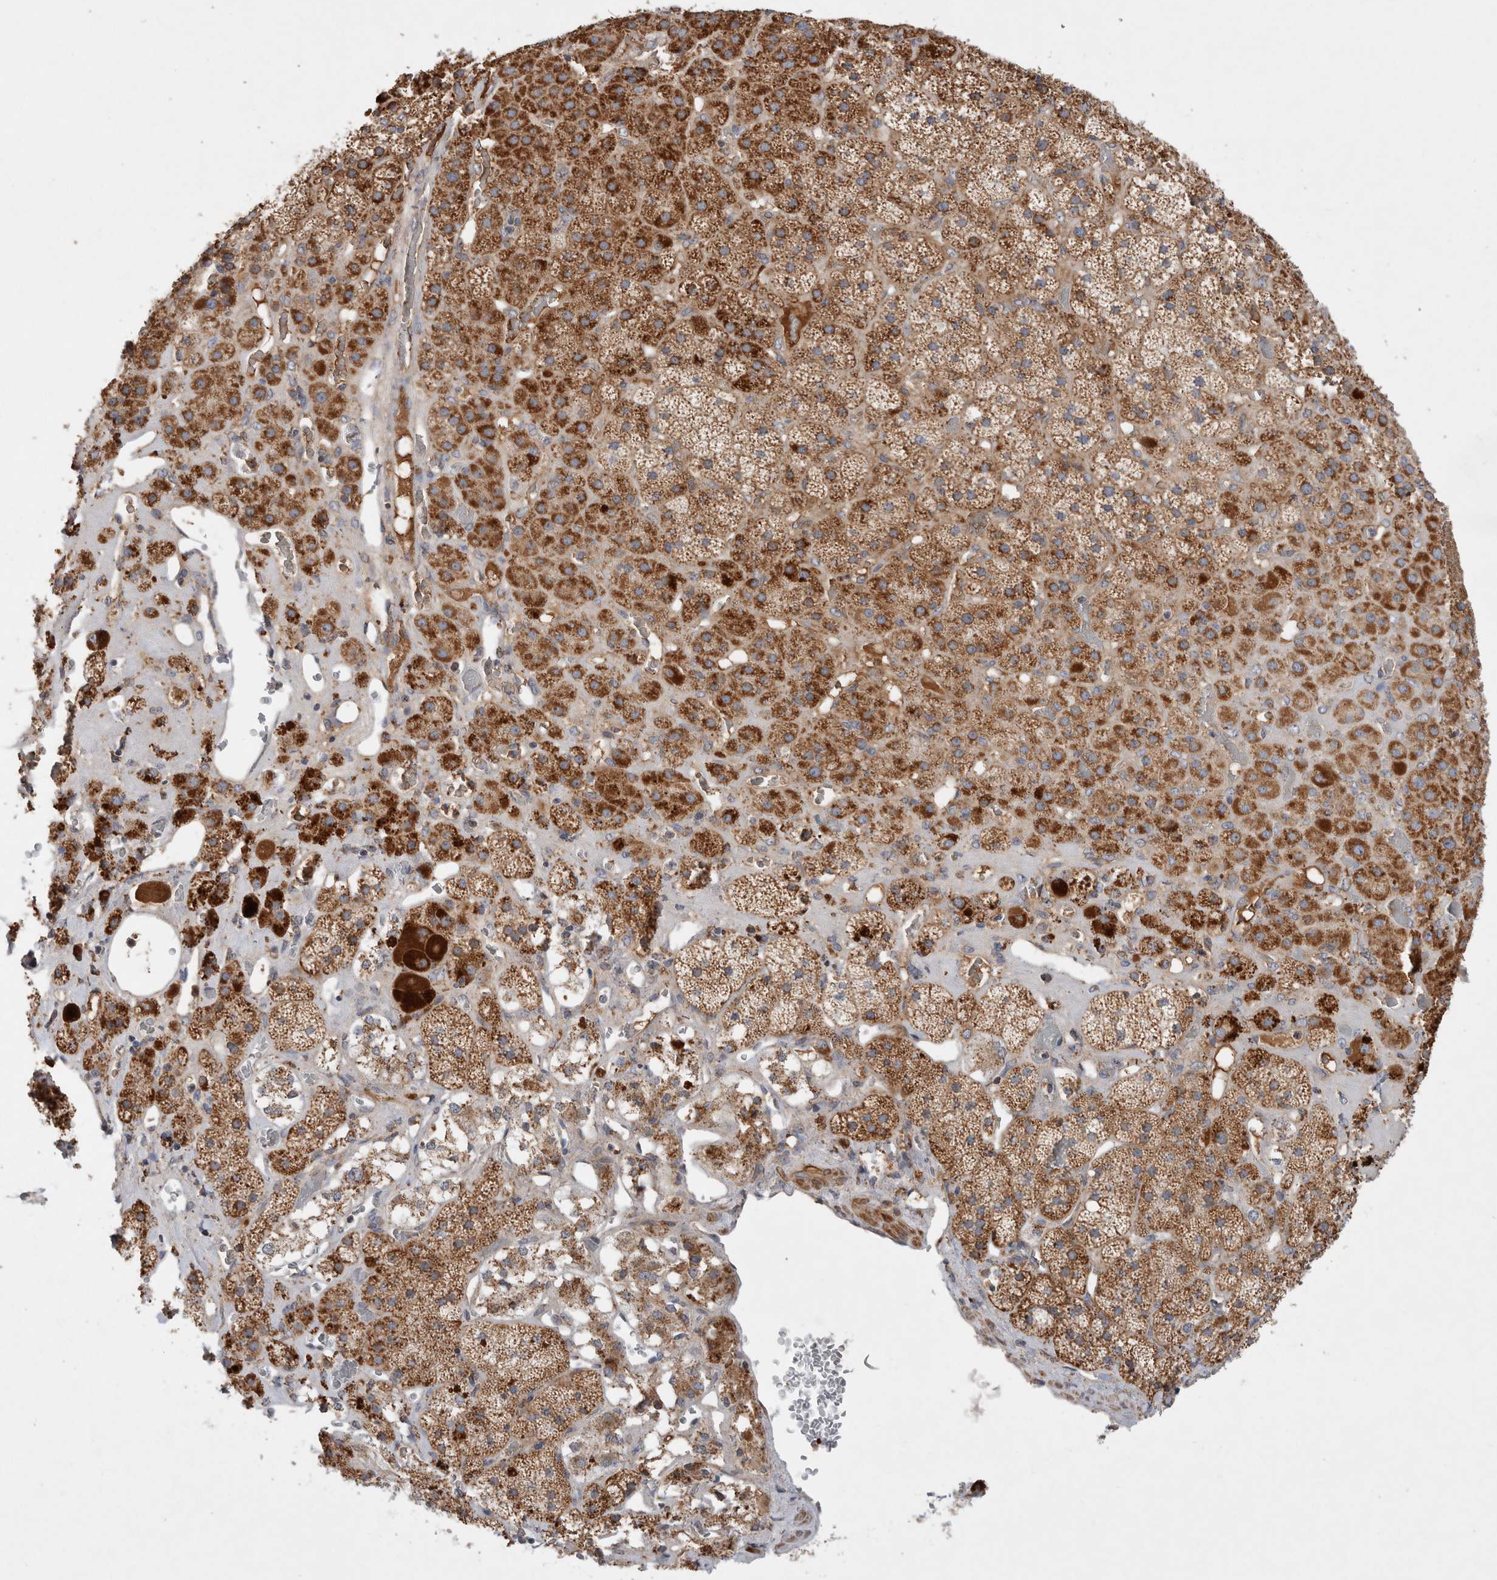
{"staining": {"intensity": "strong", "quantity": ">75%", "location": "cytoplasmic/membranous"}, "tissue": "adrenal gland", "cell_type": "Glandular cells", "image_type": "normal", "snomed": [{"axis": "morphology", "description": "Normal tissue, NOS"}, {"axis": "topography", "description": "Adrenal gland"}], "caption": "Protein staining shows strong cytoplasmic/membranous staining in approximately >75% of glandular cells in unremarkable adrenal gland.", "gene": "MRPS28", "patient": {"sex": "male", "age": 57}}